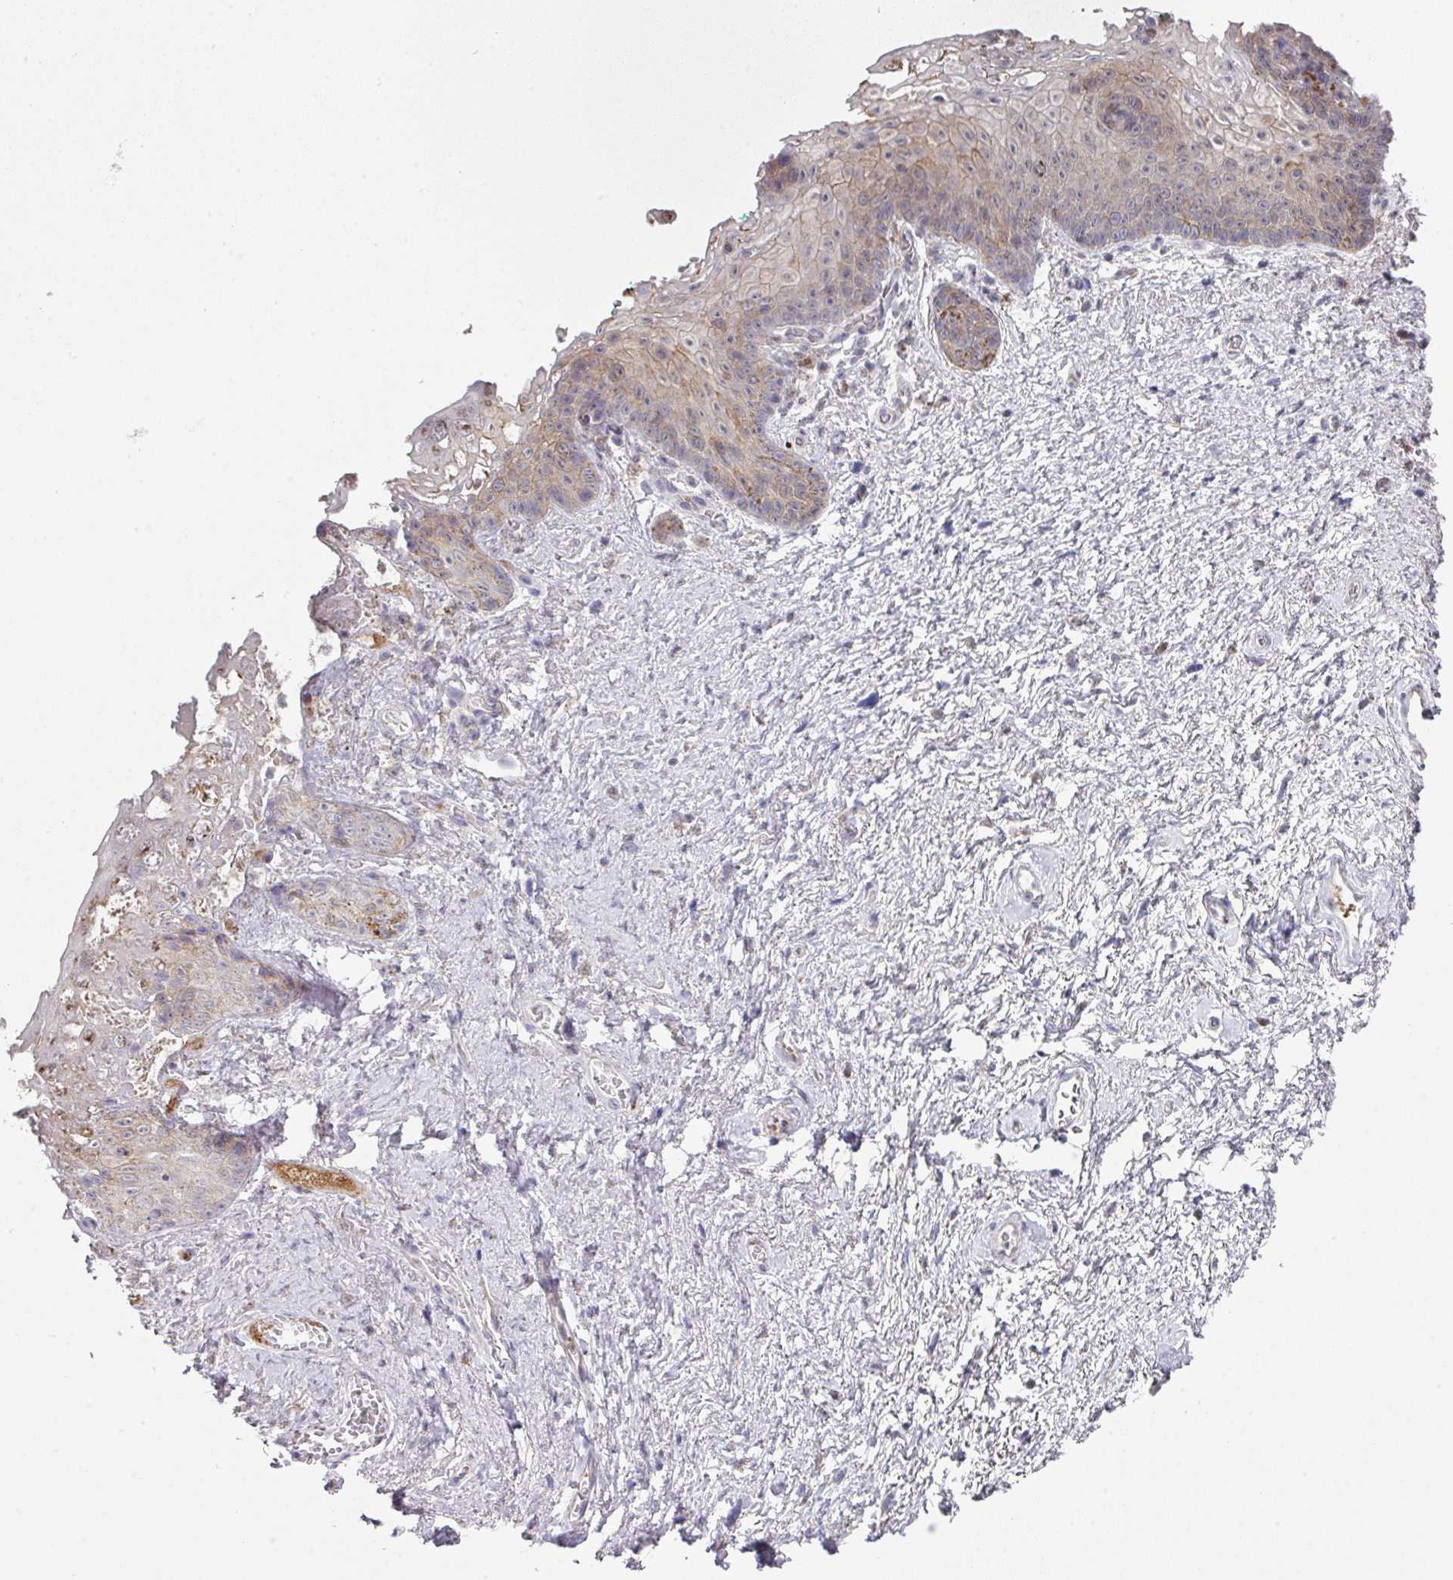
{"staining": {"intensity": "weak", "quantity": "<25%", "location": "cytoplasmic/membranous"}, "tissue": "vagina", "cell_type": "Squamous epithelial cells", "image_type": "normal", "snomed": [{"axis": "morphology", "description": "Normal tissue, NOS"}, {"axis": "topography", "description": "Vulva"}, {"axis": "topography", "description": "Vagina"}, {"axis": "topography", "description": "Peripheral nerve tissue"}], "caption": "The immunohistochemistry image has no significant staining in squamous epithelial cells of vagina.", "gene": "DCAF12L1", "patient": {"sex": "female", "age": 66}}